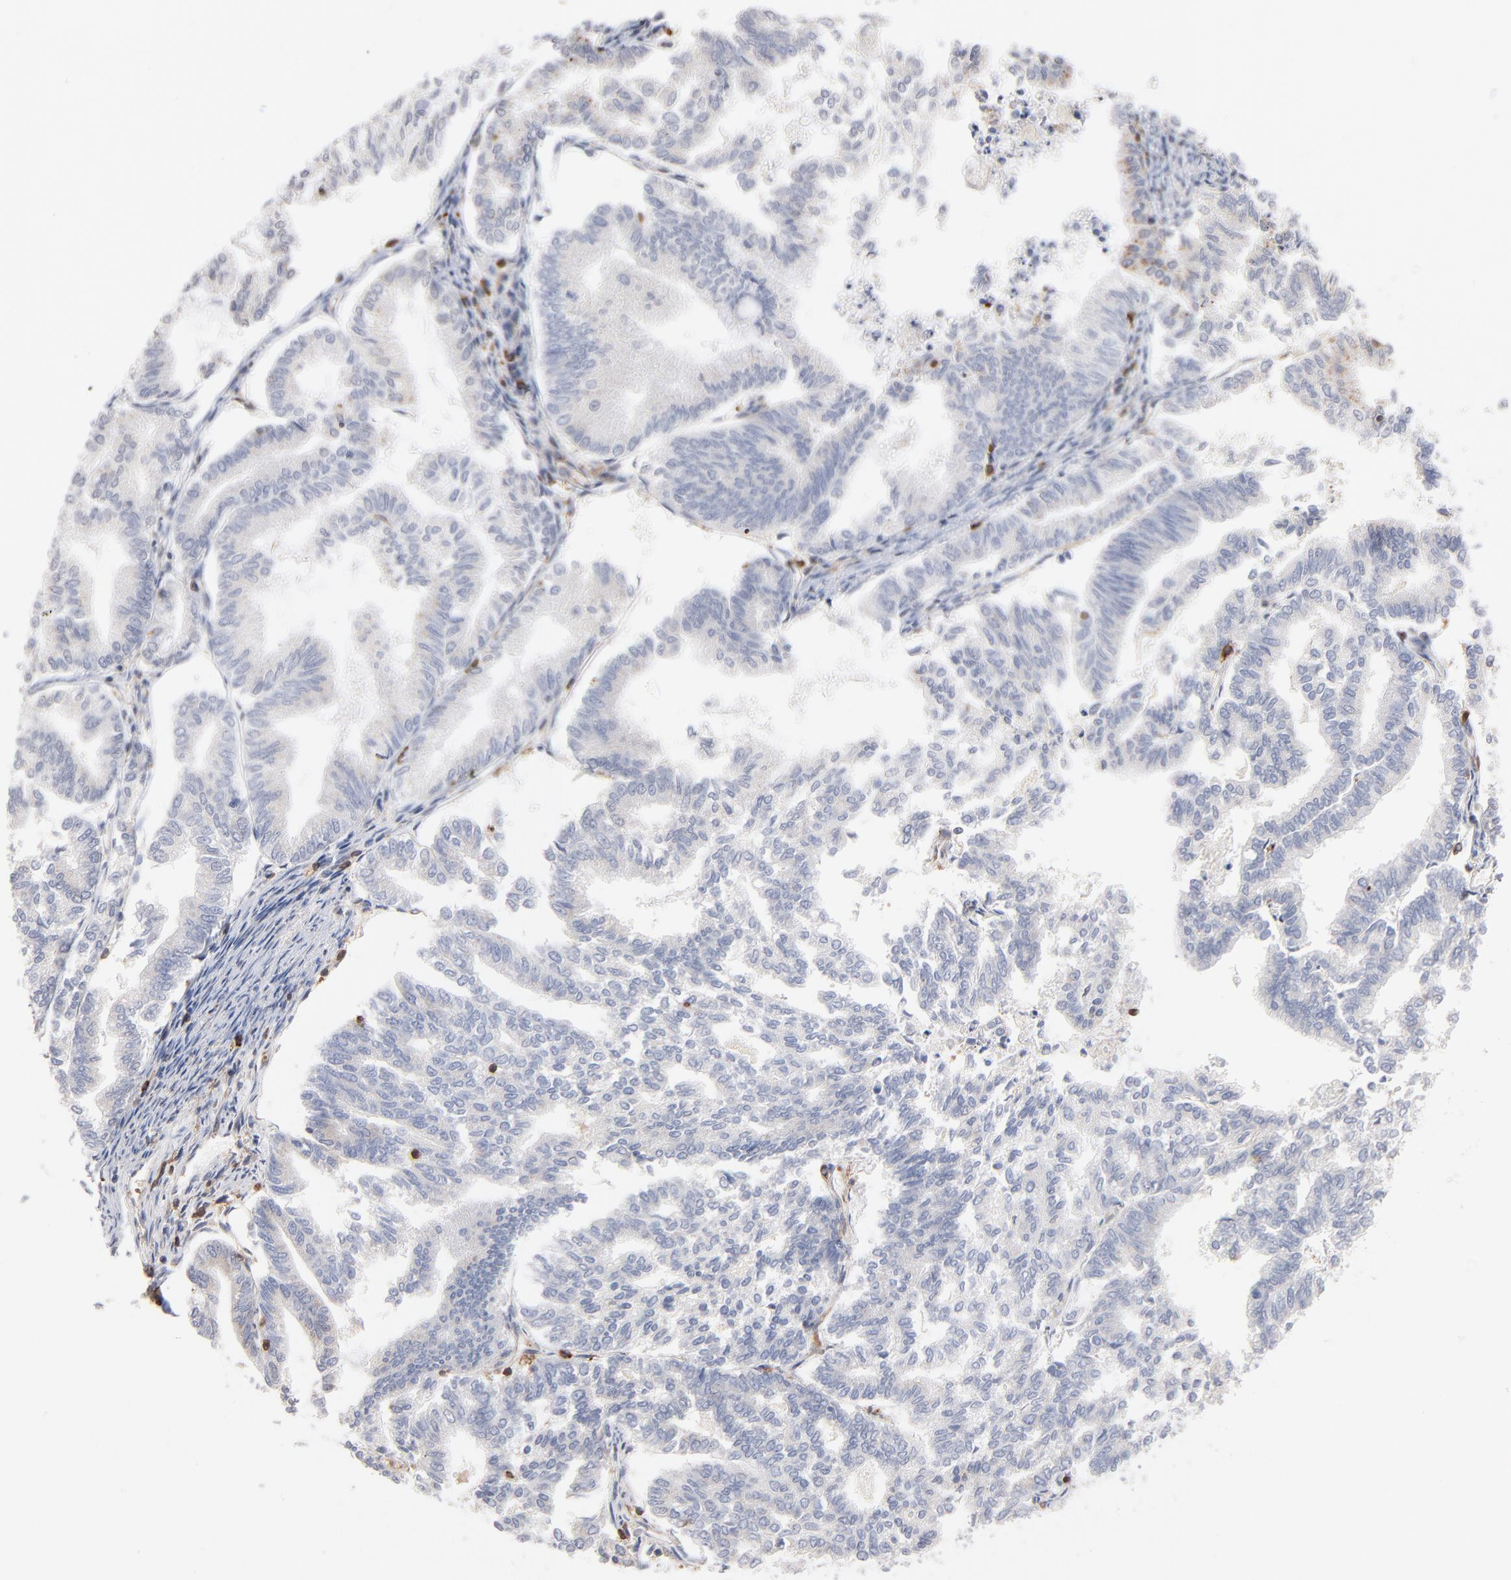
{"staining": {"intensity": "negative", "quantity": "none", "location": "none"}, "tissue": "endometrial cancer", "cell_type": "Tumor cells", "image_type": "cancer", "snomed": [{"axis": "morphology", "description": "Adenocarcinoma, NOS"}, {"axis": "topography", "description": "Endometrium"}], "caption": "Micrograph shows no protein positivity in tumor cells of endometrial cancer (adenocarcinoma) tissue.", "gene": "WIPF1", "patient": {"sex": "female", "age": 79}}